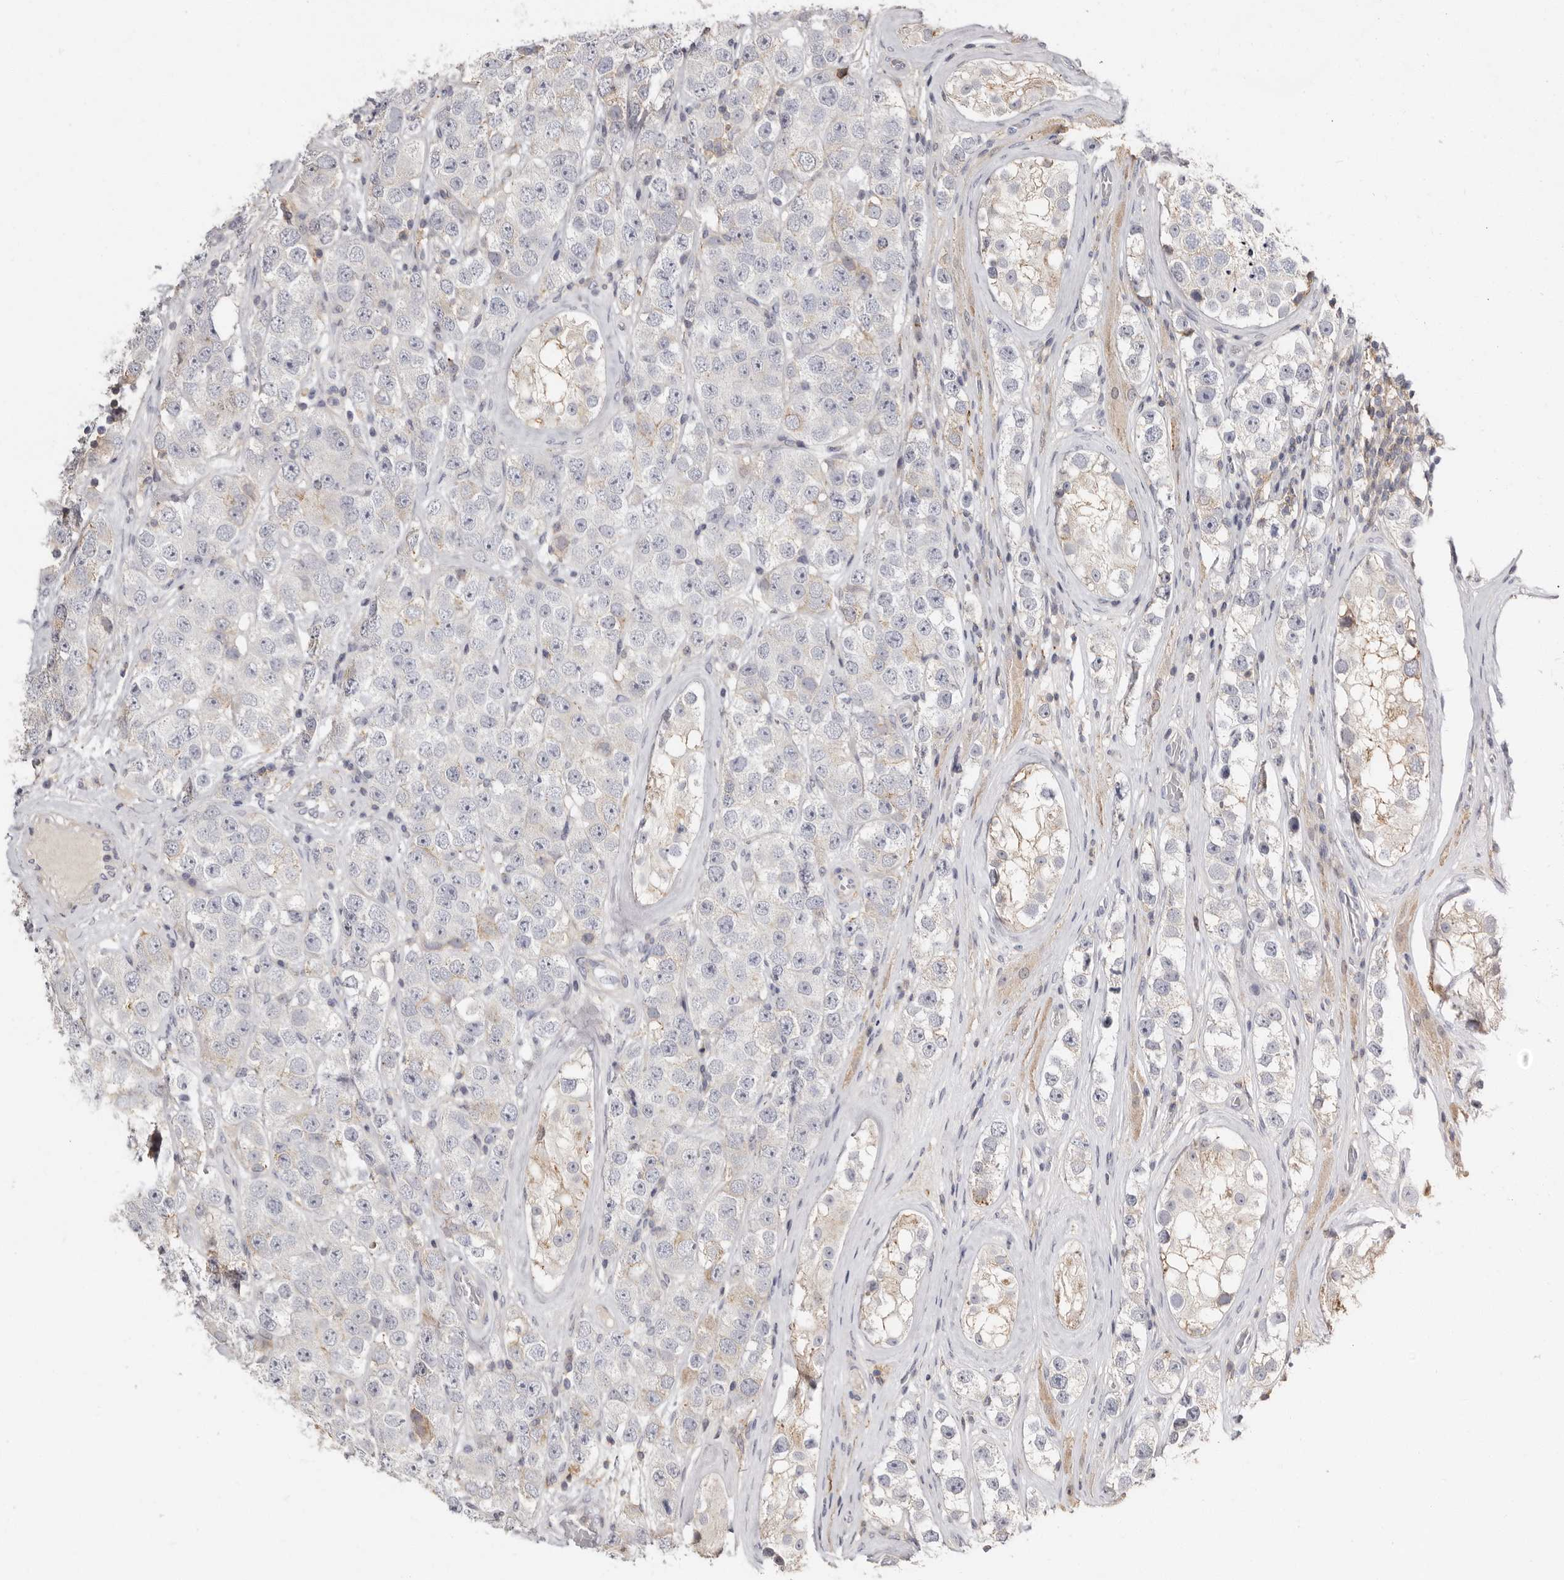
{"staining": {"intensity": "weak", "quantity": "<25%", "location": "cytoplasmic/membranous"}, "tissue": "testis cancer", "cell_type": "Tumor cells", "image_type": "cancer", "snomed": [{"axis": "morphology", "description": "Seminoma, NOS"}, {"axis": "topography", "description": "Testis"}], "caption": "Tumor cells show no significant protein positivity in testis cancer (seminoma).", "gene": "KIF26B", "patient": {"sex": "male", "age": 28}}